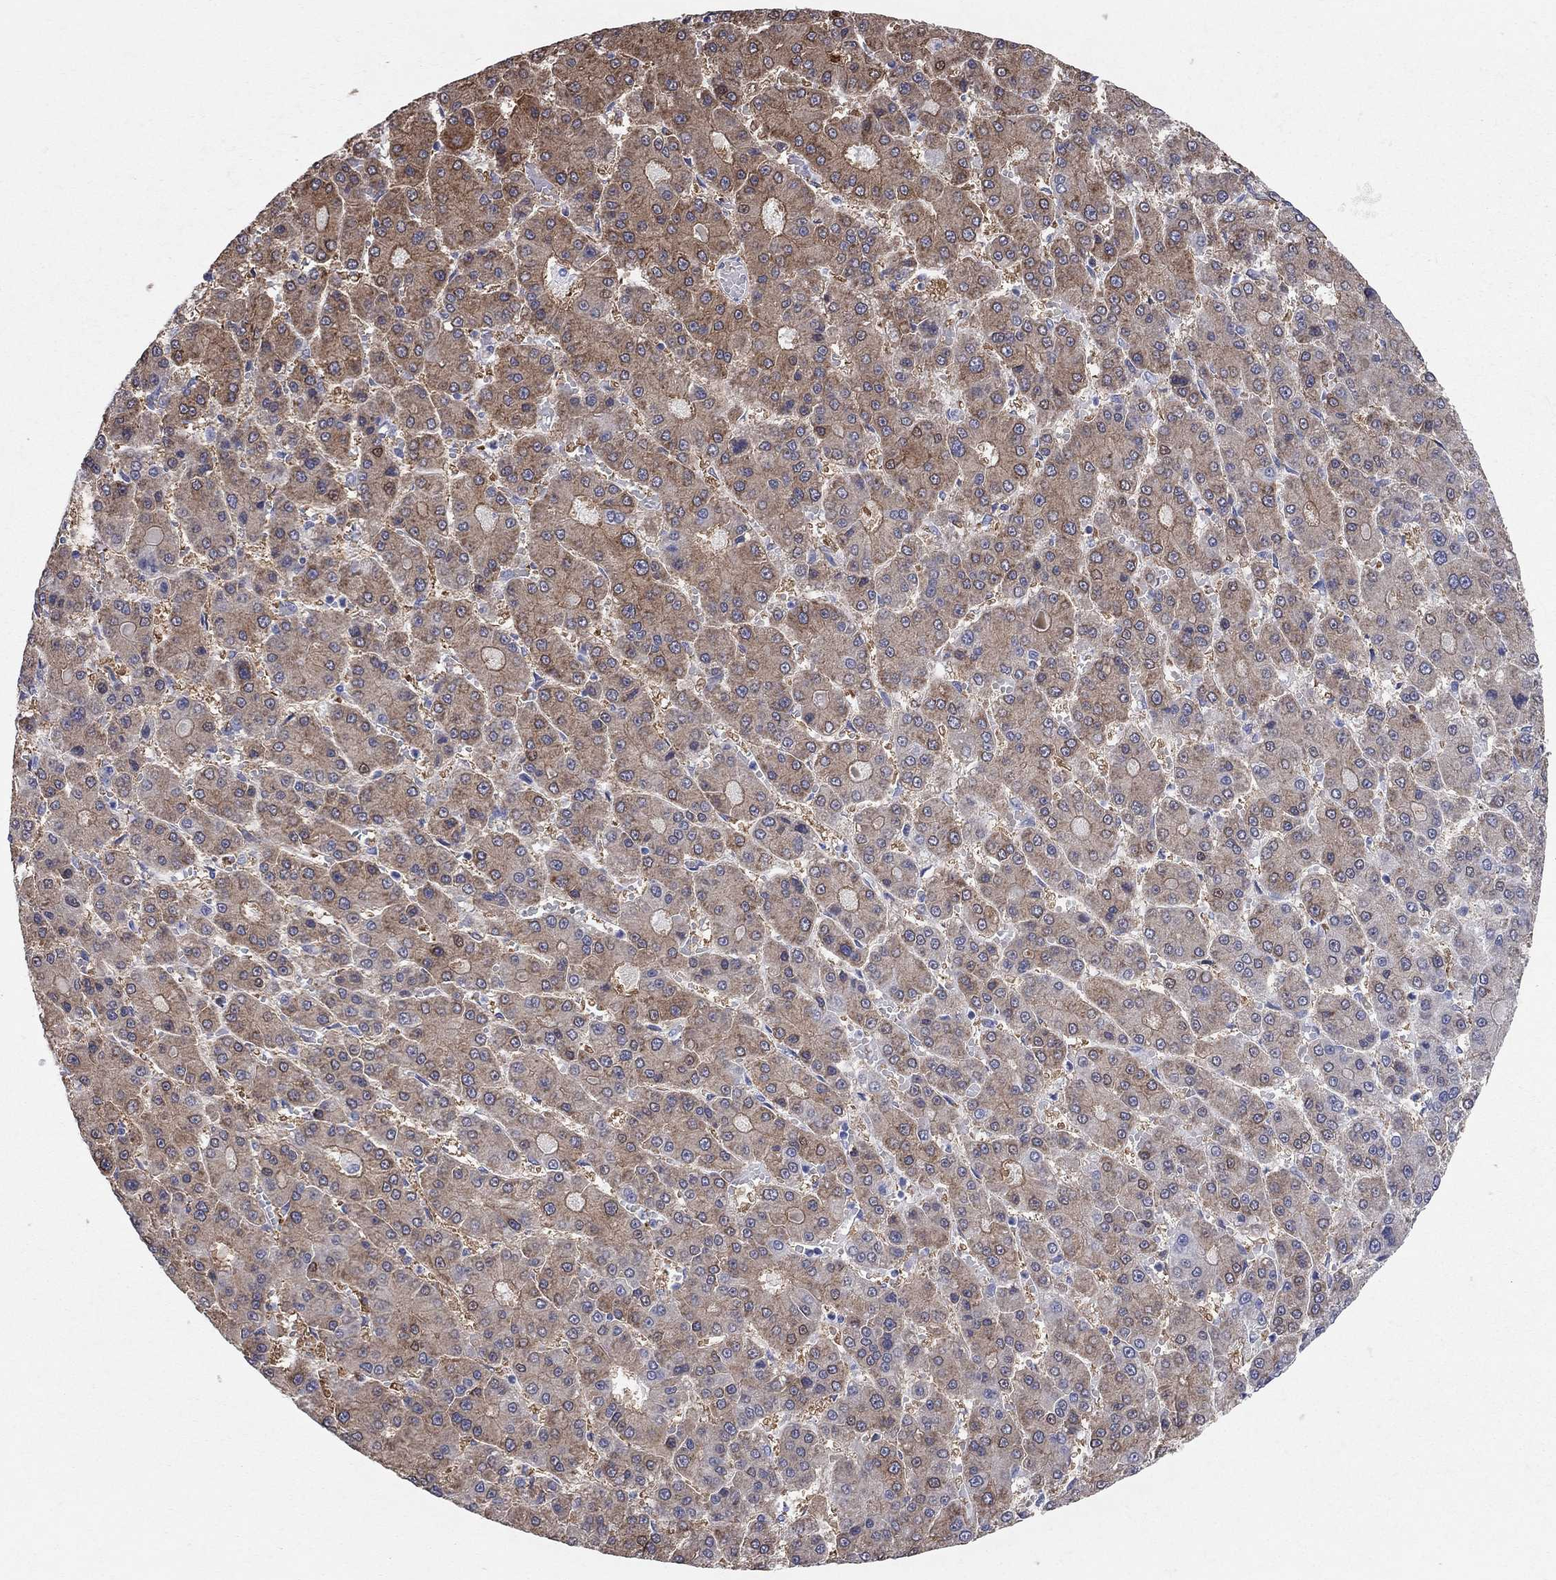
{"staining": {"intensity": "moderate", "quantity": ">75%", "location": "cytoplasmic/membranous"}, "tissue": "liver cancer", "cell_type": "Tumor cells", "image_type": "cancer", "snomed": [{"axis": "morphology", "description": "Carcinoma, Hepatocellular, NOS"}, {"axis": "topography", "description": "Liver"}], "caption": "This is a photomicrograph of immunohistochemistry (IHC) staining of liver cancer (hepatocellular carcinoma), which shows moderate staining in the cytoplasmic/membranous of tumor cells.", "gene": "AOX1", "patient": {"sex": "male", "age": 70}}